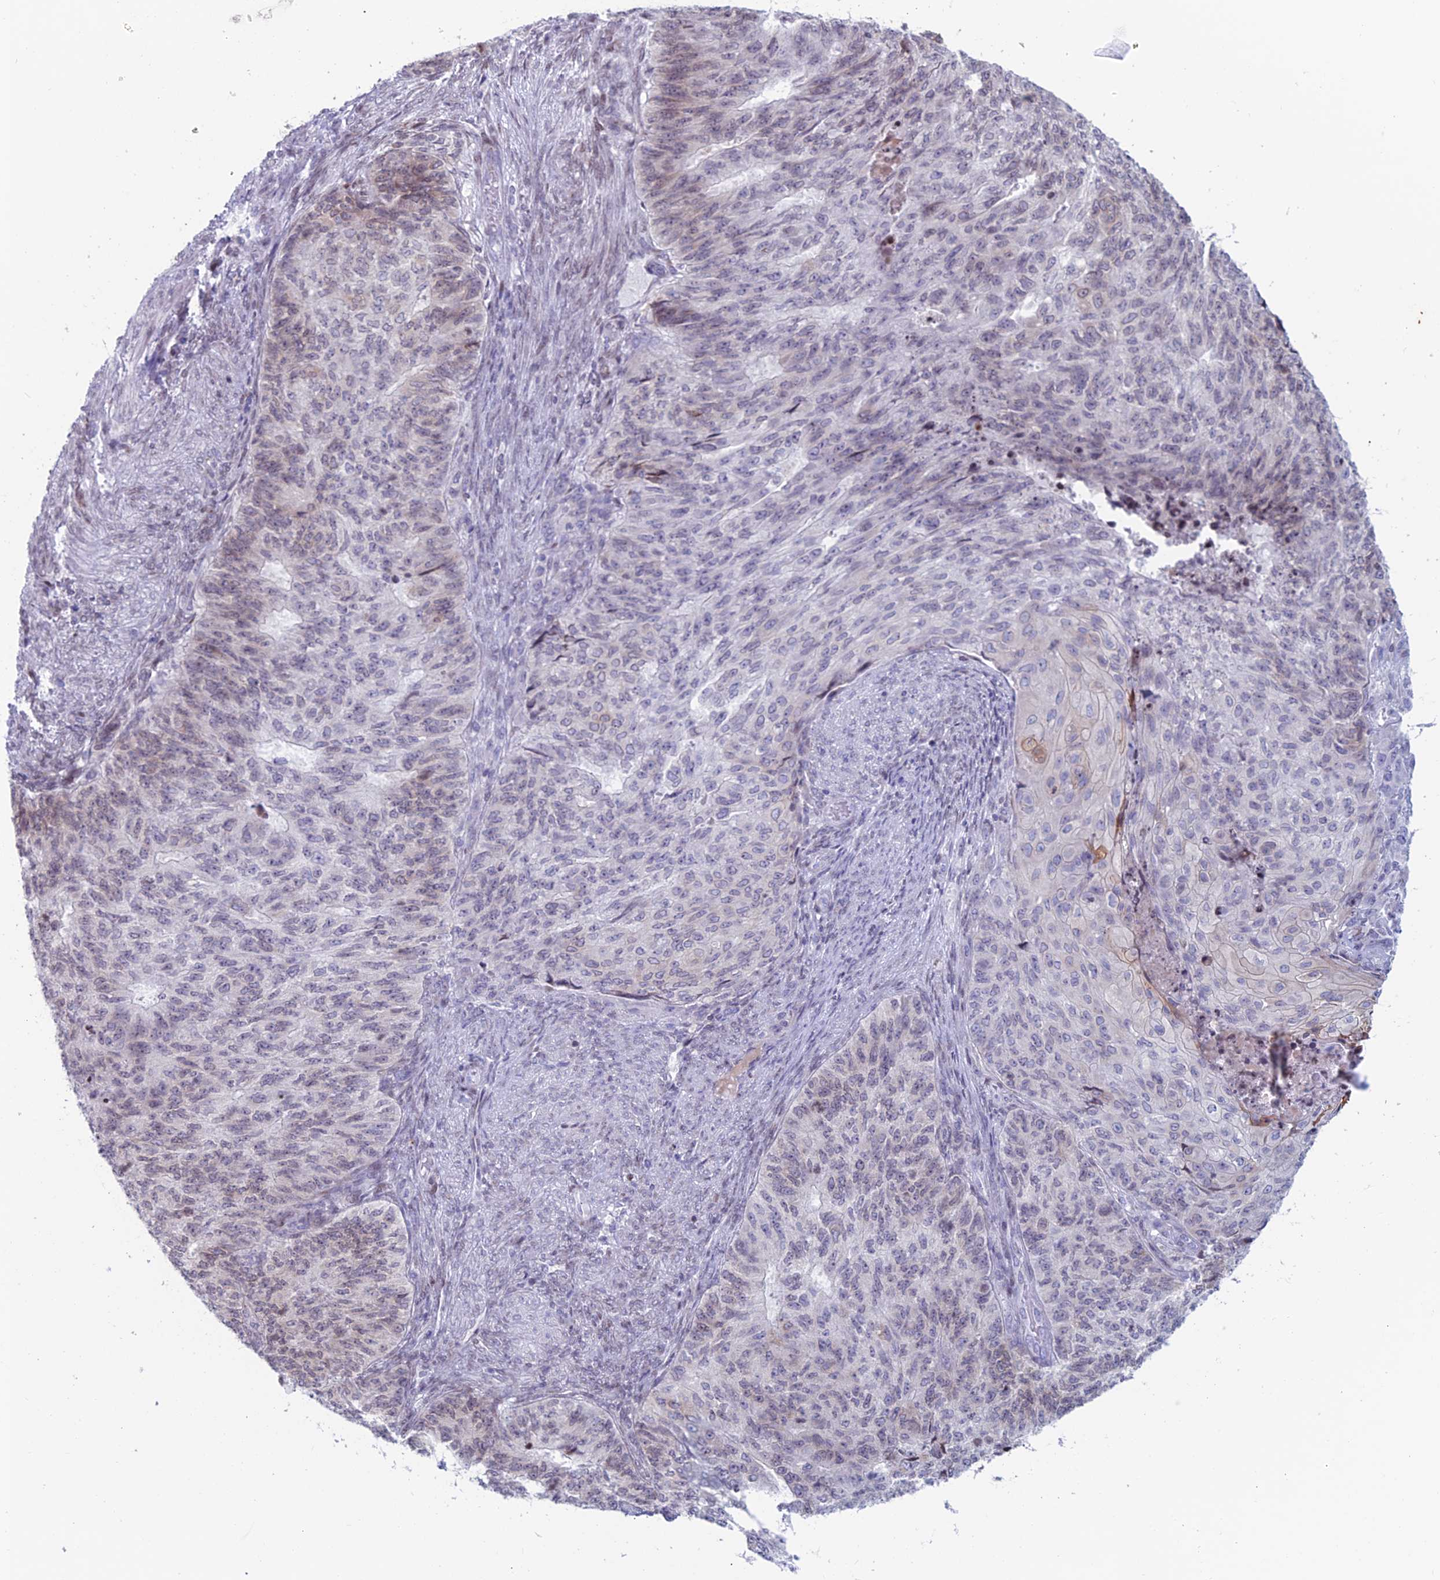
{"staining": {"intensity": "weak", "quantity": "<25%", "location": "nuclear"}, "tissue": "endometrial cancer", "cell_type": "Tumor cells", "image_type": "cancer", "snomed": [{"axis": "morphology", "description": "Adenocarcinoma, NOS"}, {"axis": "topography", "description": "Endometrium"}], "caption": "Immunohistochemistry of human endometrial adenocarcinoma exhibits no expression in tumor cells.", "gene": "CERS6", "patient": {"sex": "female", "age": 32}}